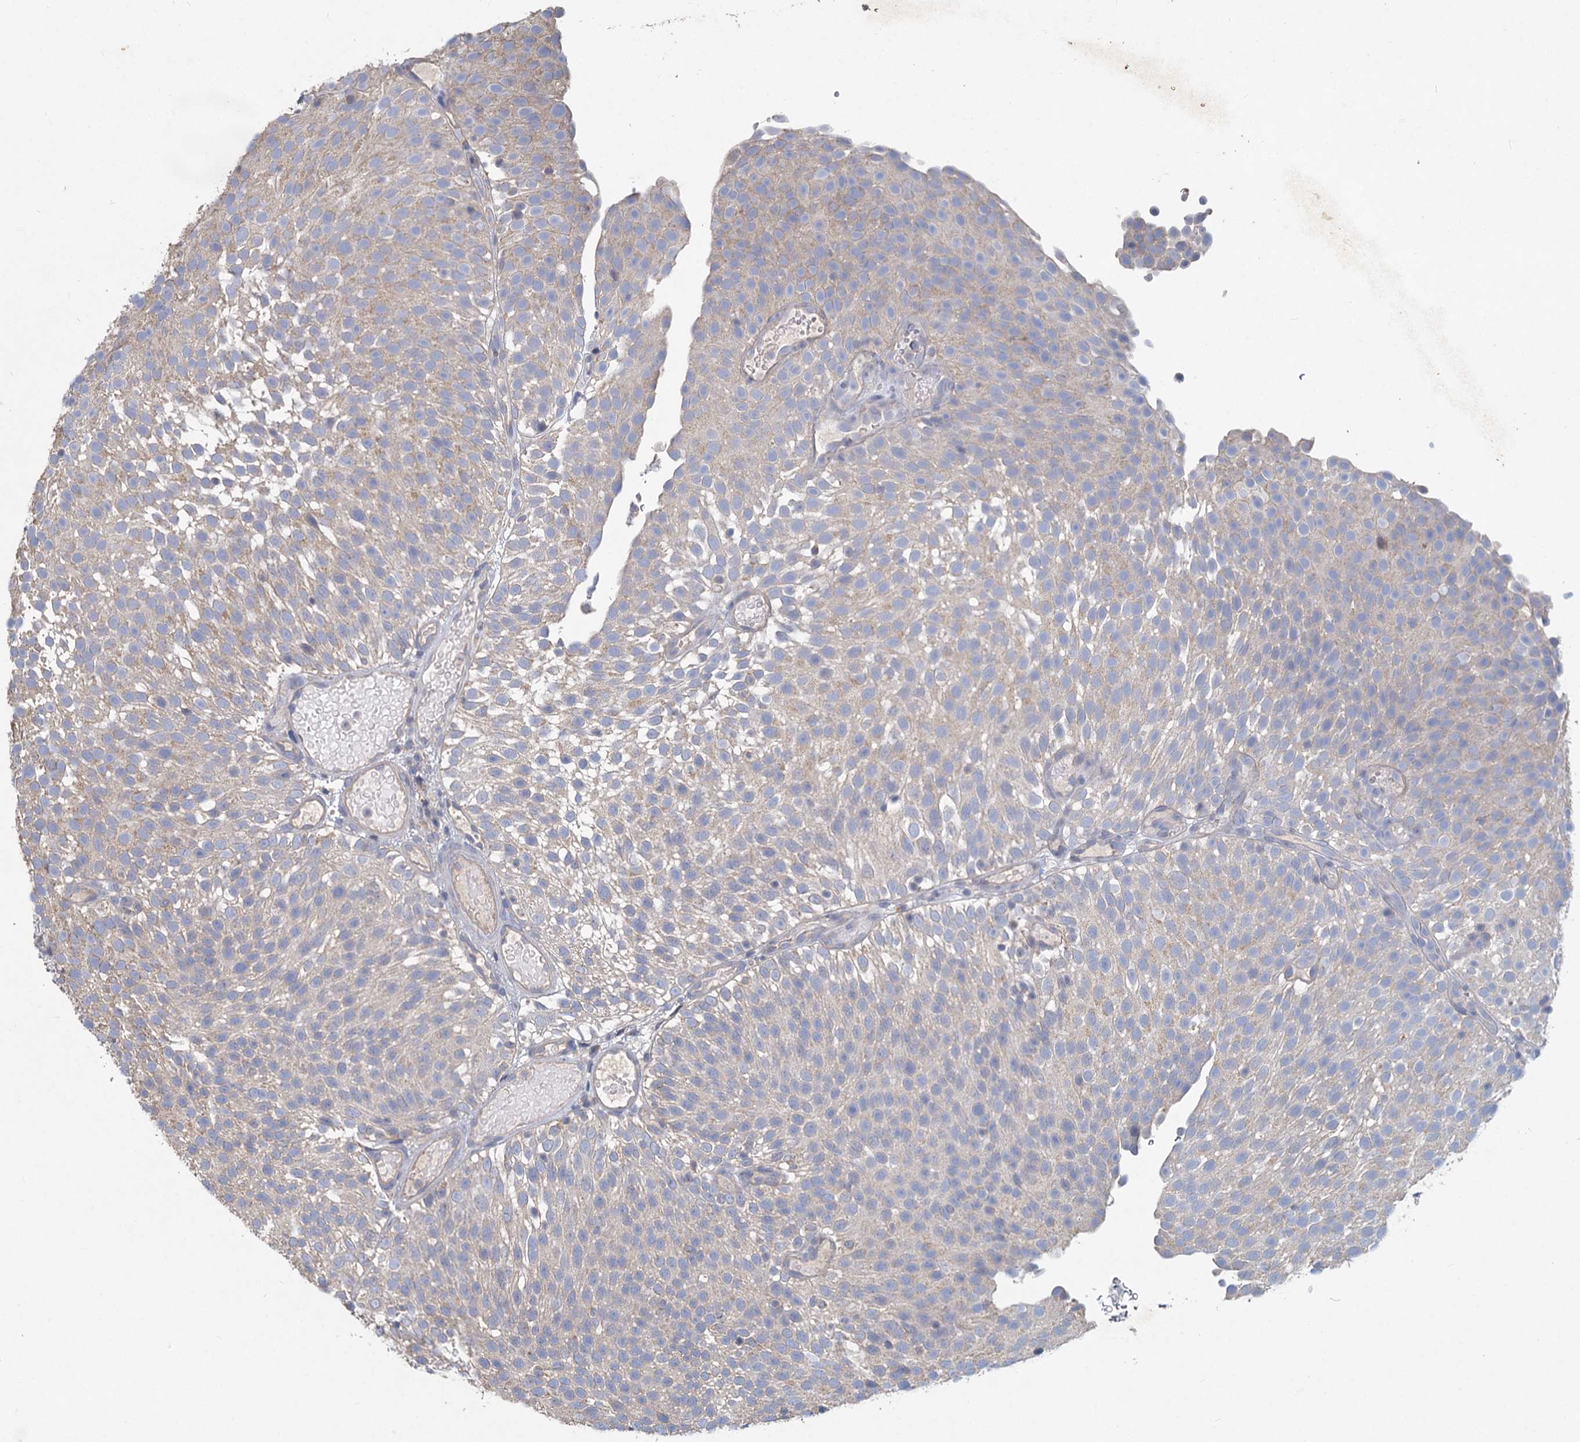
{"staining": {"intensity": "weak", "quantity": "<25%", "location": "cytoplasmic/membranous"}, "tissue": "urothelial cancer", "cell_type": "Tumor cells", "image_type": "cancer", "snomed": [{"axis": "morphology", "description": "Urothelial carcinoma, Low grade"}, {"axis": "topography", "description": "Urinary bladder"}], "caption": "This is a histopathology image of immunohistochemistry staining of urothelial carcinoma (low-grade), which shows no positivity in tumor cells.", "gene": "HES2", "patient": {"sex": "male", "age": 78}}